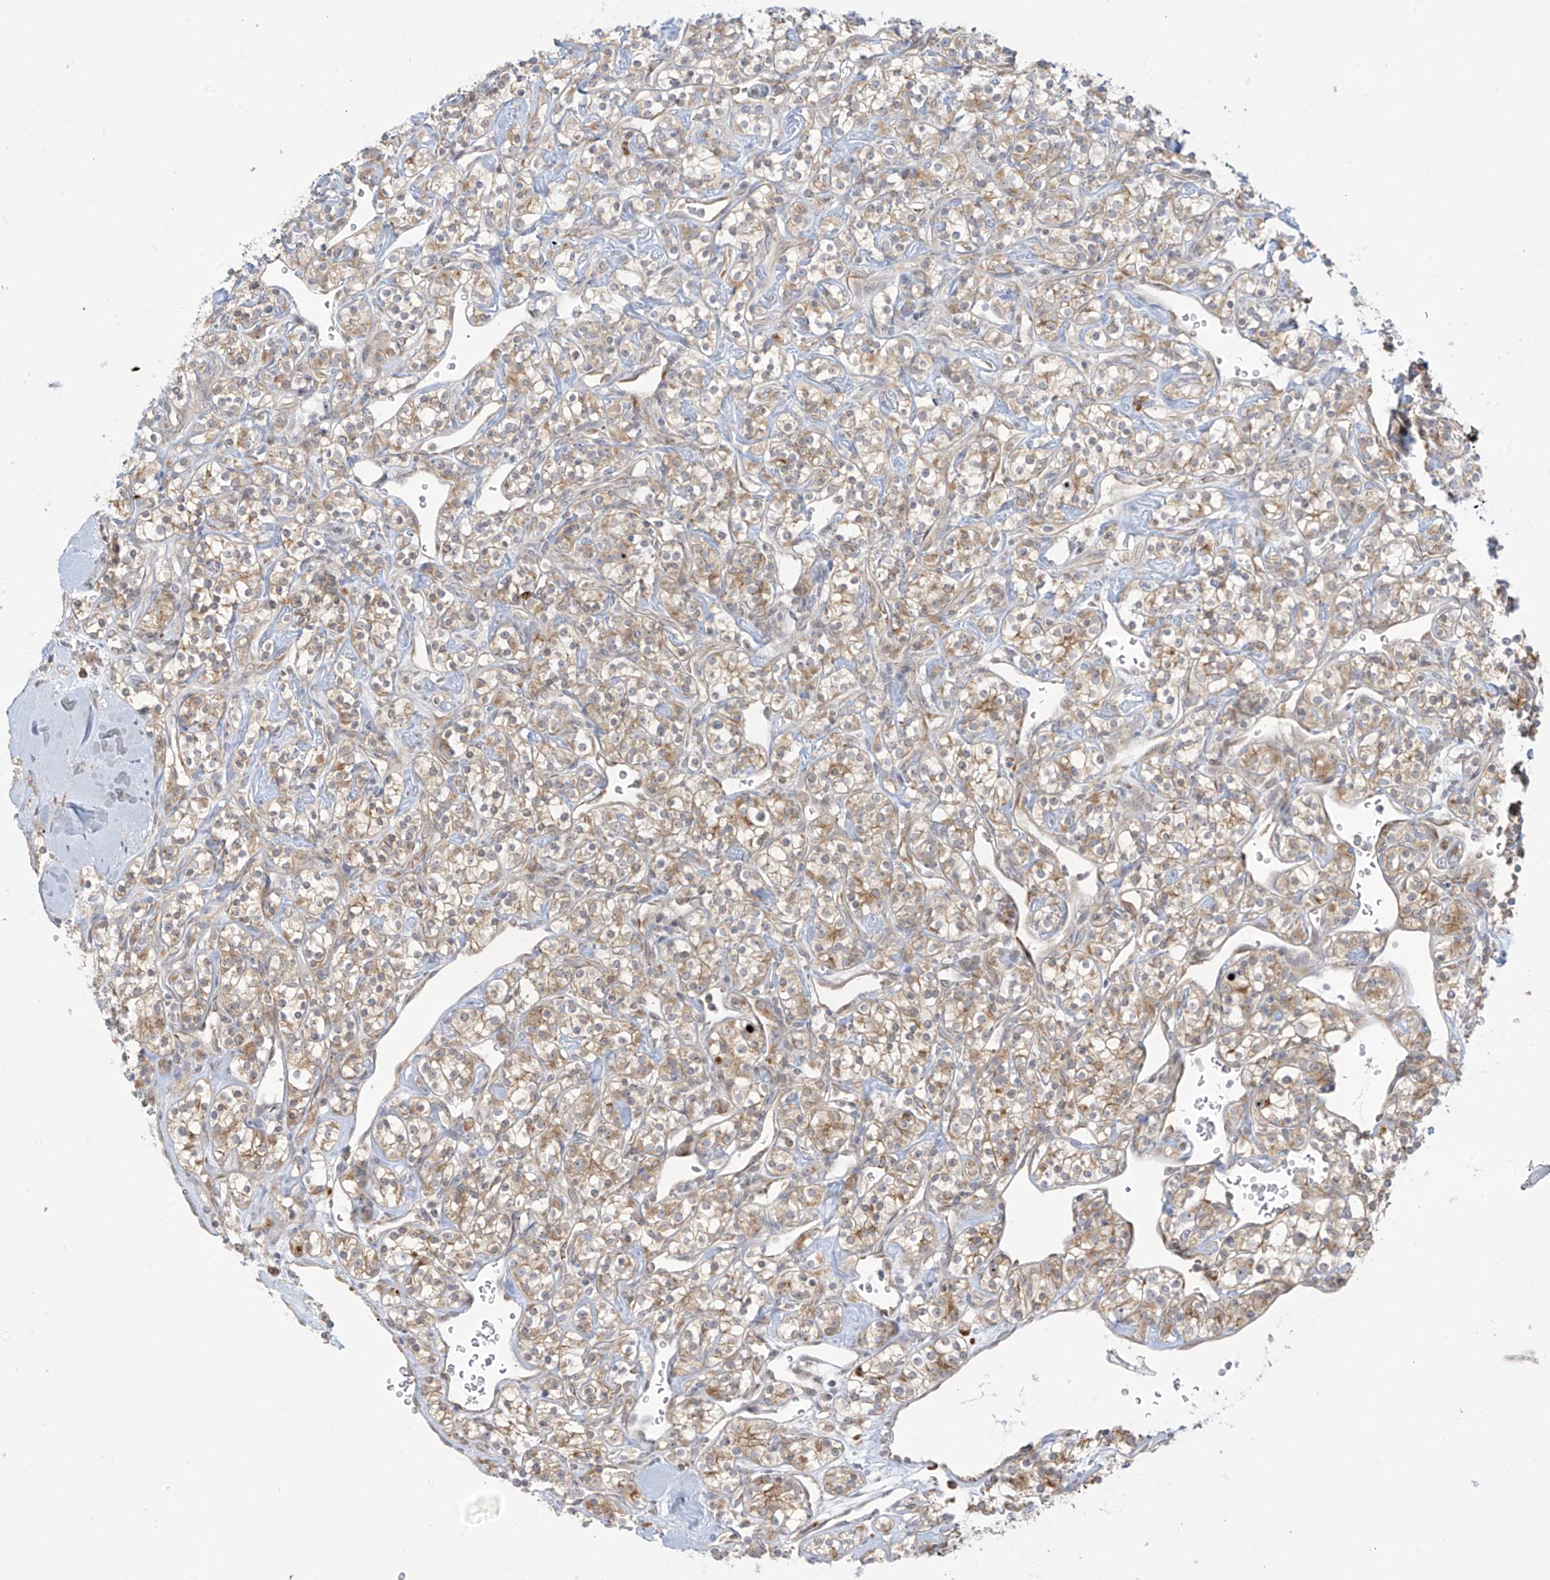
{"staining": {"intensity": "moderate", "quantity": ">75%", "location": "cytoplasmic/membranous"}, "tissue": "renal cancer", "cell_type": "Tumor cells", "image_type": "cancer", "snomed": [{"axis": "morphology", "description": "Adenocarcinoma, NOS"}, {"axis": "topography", "description": "Kidney"}], "caption": "Human adenocarcinoma (renal) stained with a brown dye shows moderate cytoplasmic/membranous positive positivity in approximately >75% of tumor cells.", "gene": "PPAT", "patient": {"sex": "male", "age": 77}}